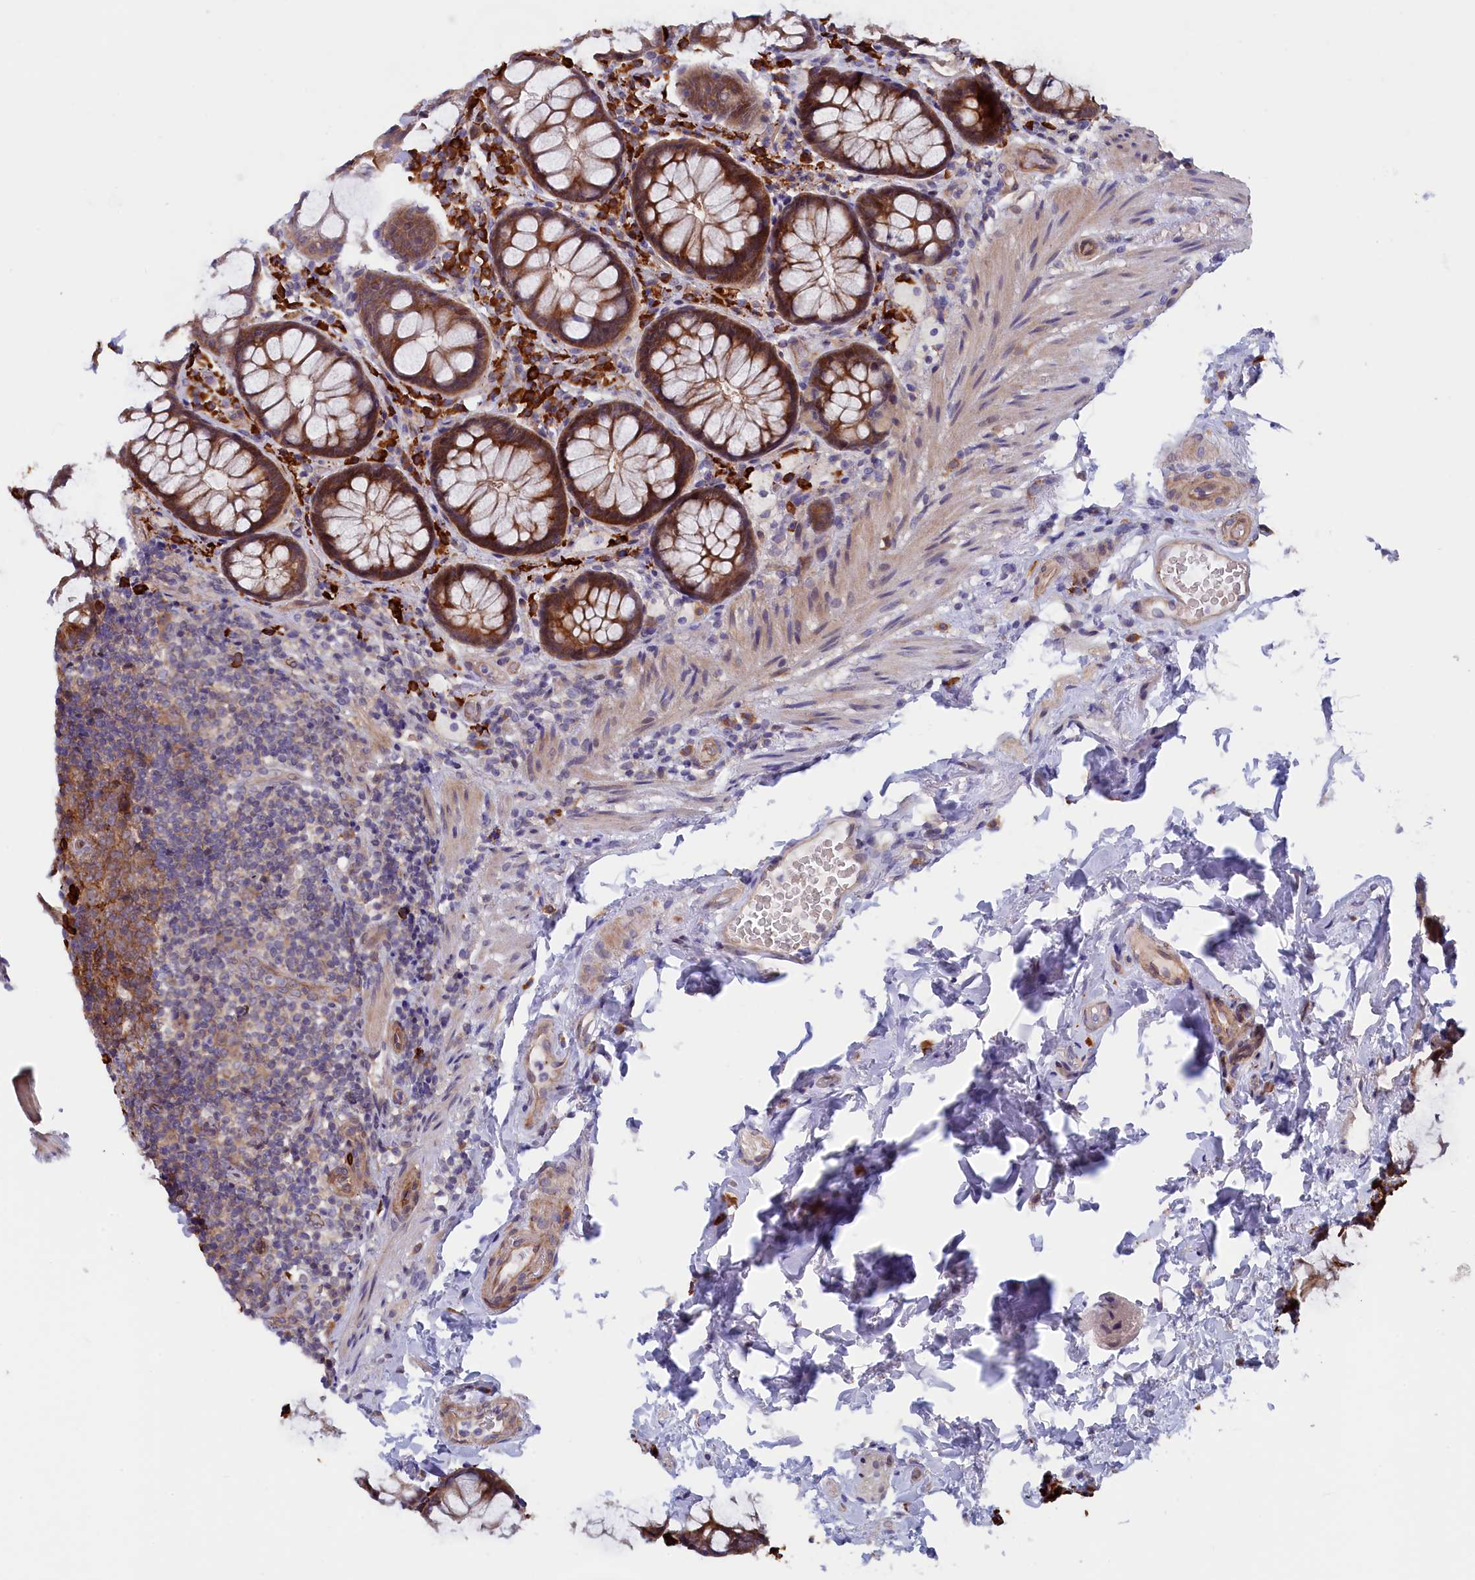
{"staining": {"intensity": "moderate", "quantity": ">75%", "location": "cytoplasmic/membranous"}, "tissue": "rectum", "cell_type": "Glandular cells", "image_type": "normal", "snomed": [{"axis": "morphology", "description": "Normal tissue, NOS"}, {"axis": "topography", "description": "Rectum"}], "caption": "Rectum stained with a brown dye shows moderate cytoplasmic/membranous positive positivity in about >75% of glandular cells.", "gene": "JPT2", "patient": {"sex": "male", "age": 83}}